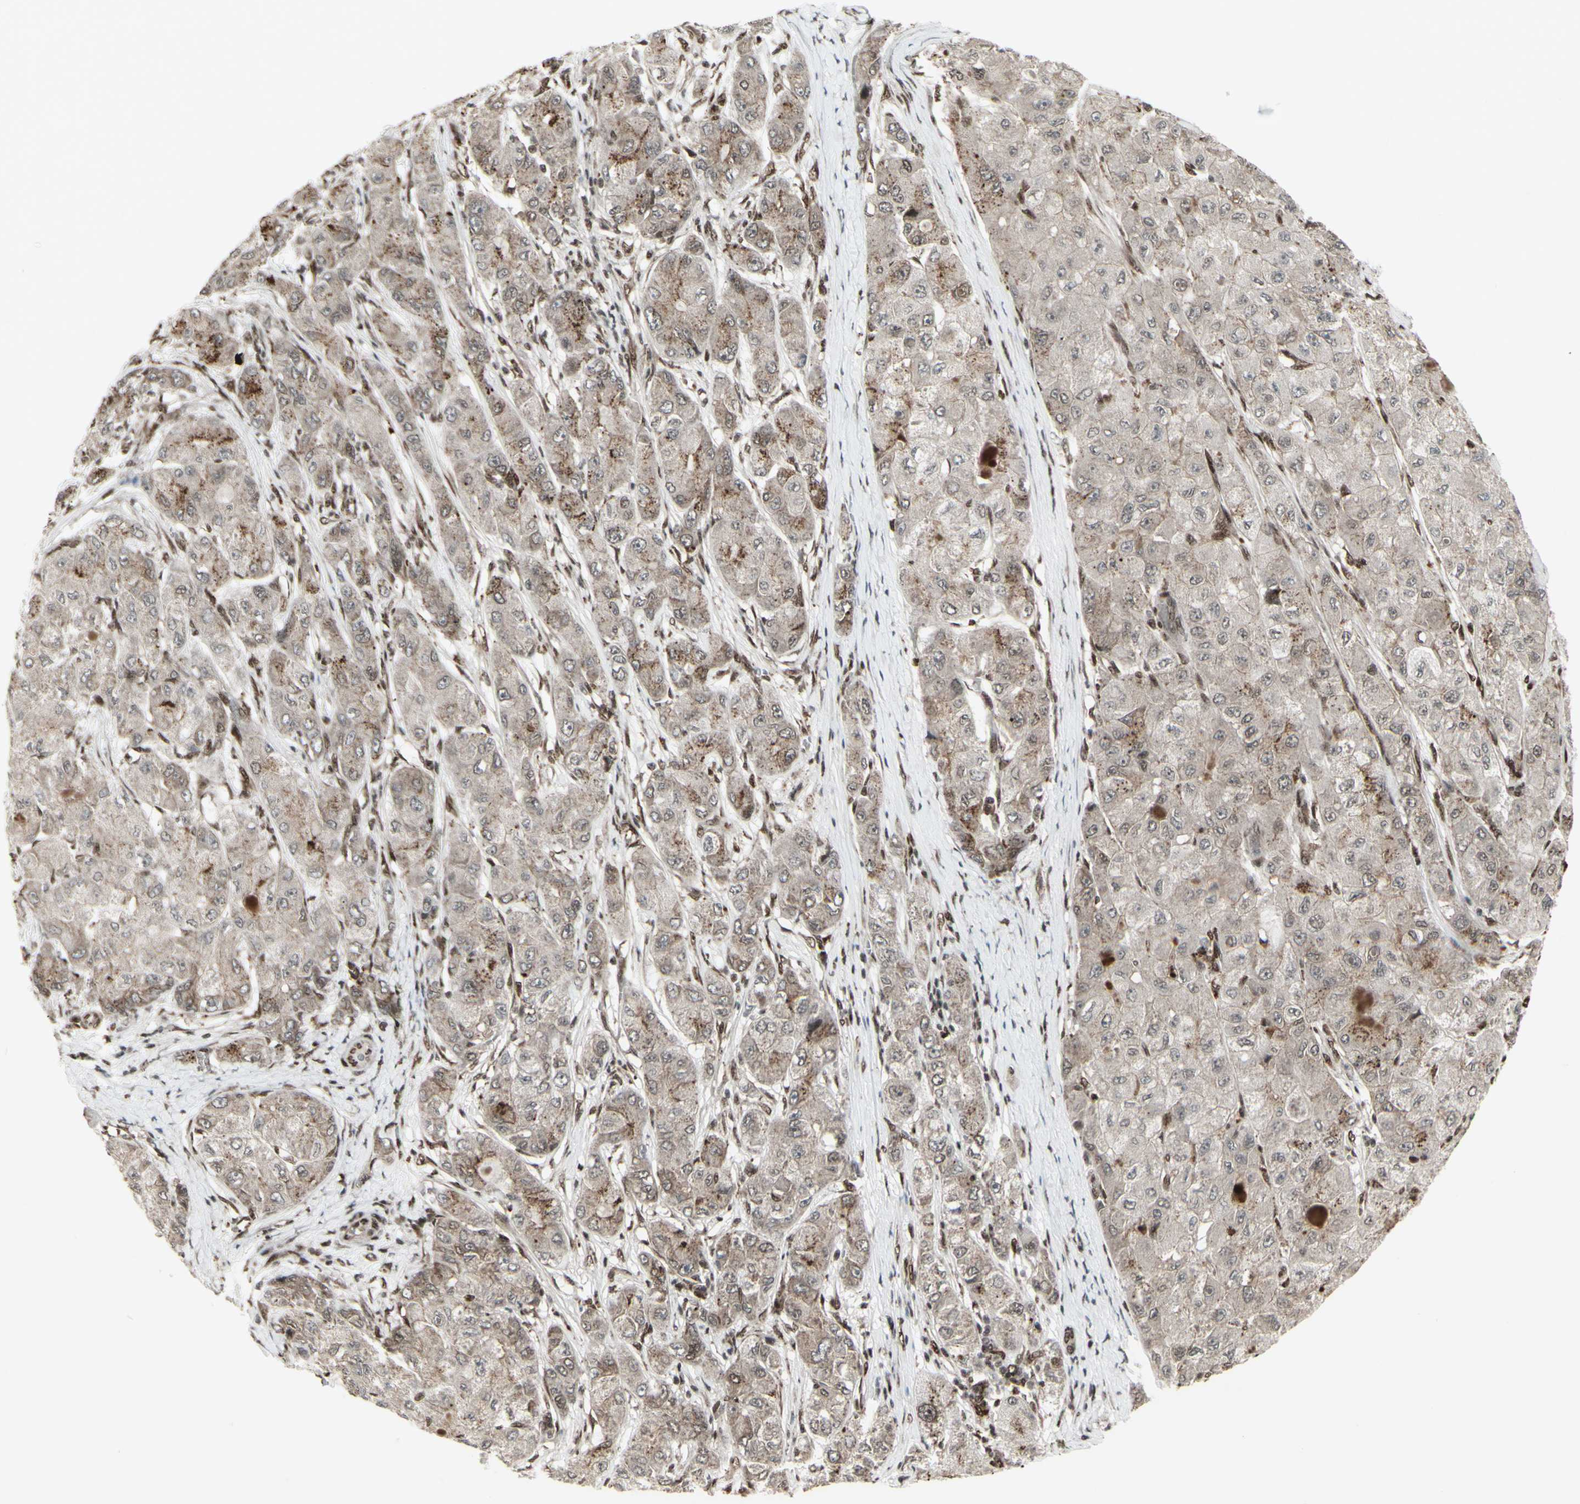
{"staining": {"intensity": "moderate", "quantity": ">75%", "location": "cytoplasmic/membranous"}, "tissue": "liver cancer", "cell_type": "Tumor cells", "image_type": "cancer", "snomed": [{"axis": "morphology", "description": "Carcinoma, Hepatocellular, NOS"}, {"axis": "topography", "description": "Liver"}], "caption": "A medium amount of moderate cytoplasmic/membranous expression is present in about >75% of tumor cells in liver cancer (hepatocellular carcinoma) tissue.", "gene": "CBX1", "patient": {"sex": "male", "age": 80}}